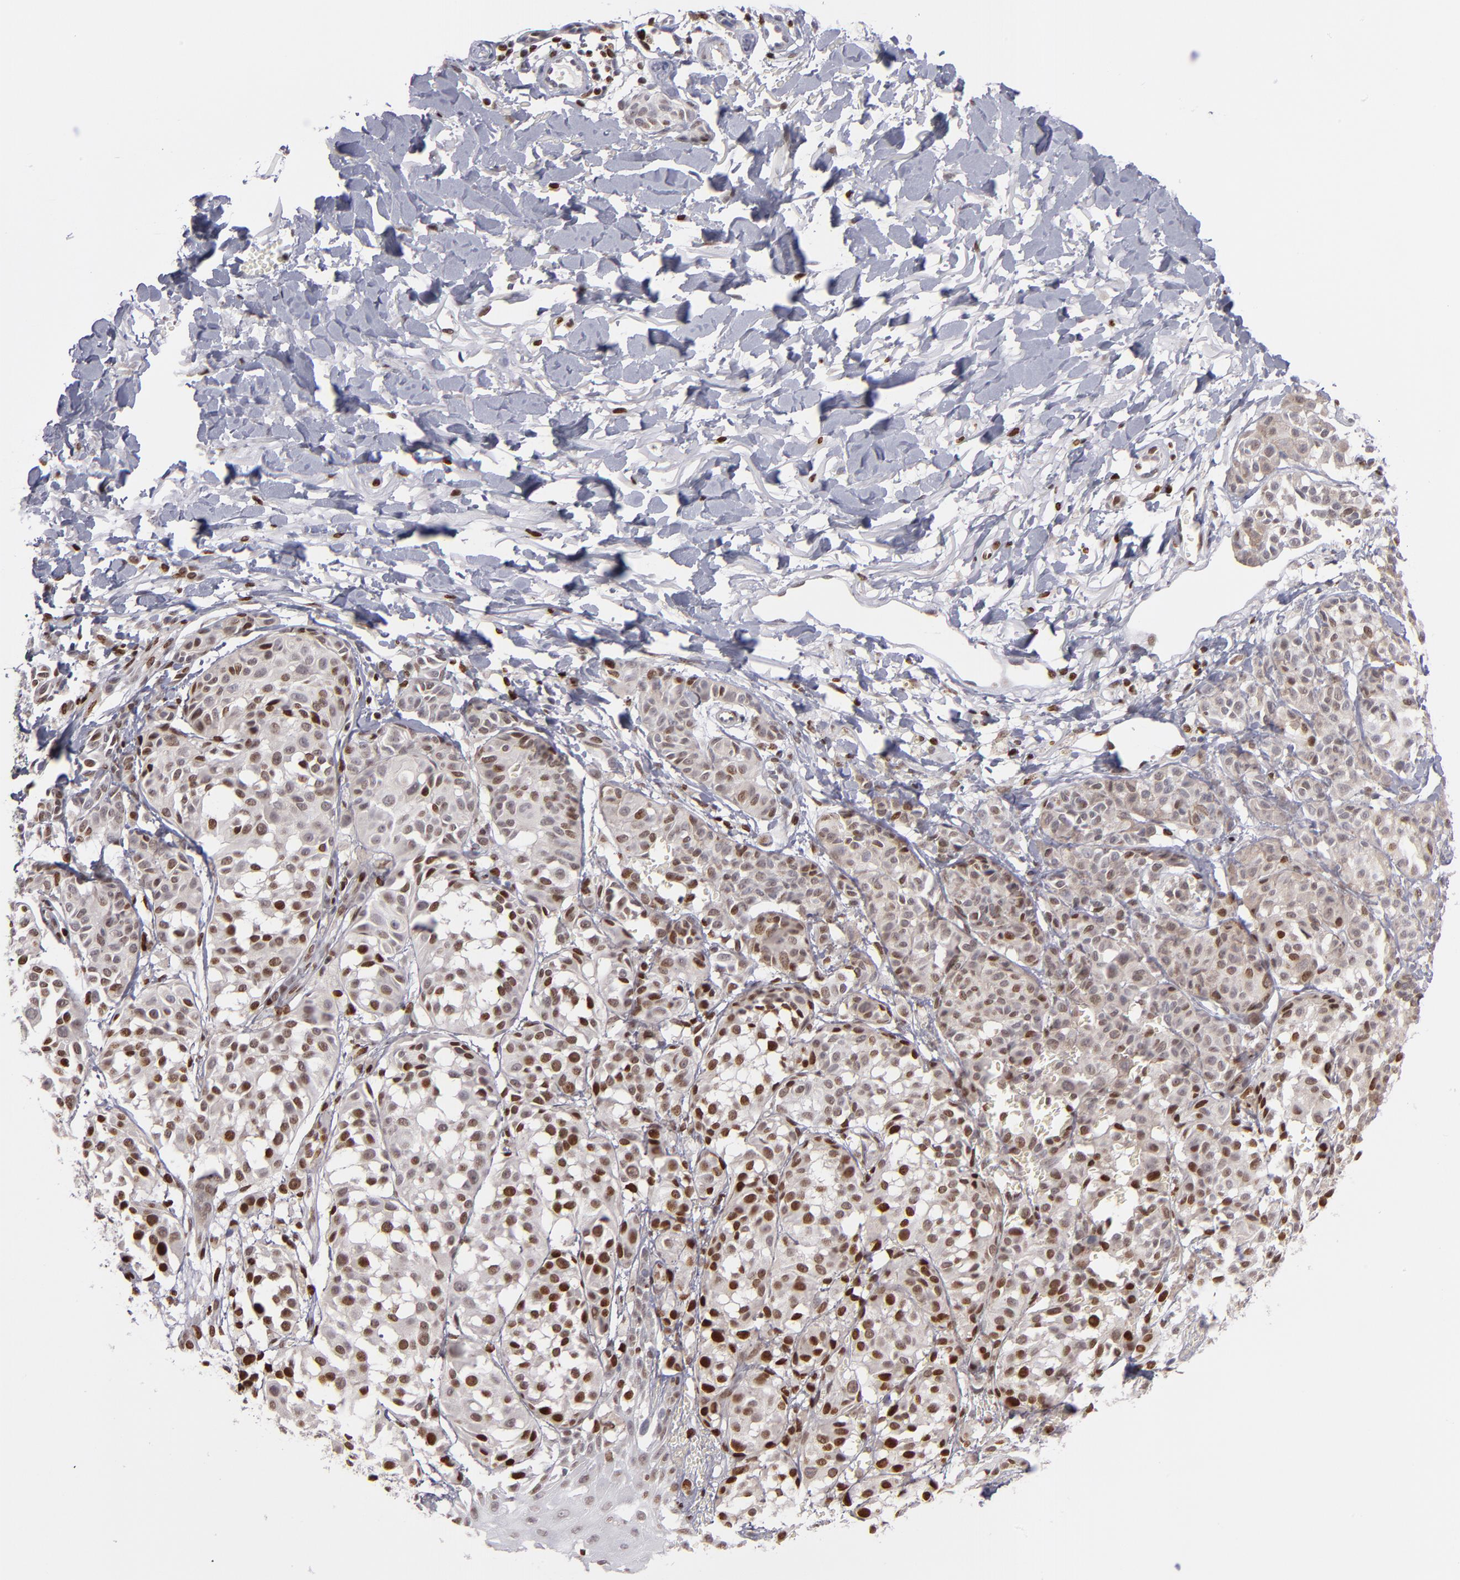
{"staining": {"intensity": "strong", "quantity": ">75%", "location": "nuclear"}, "tissue": "melanoma", "cell_type": "Tumor cells", "image_type": "cancer", "snomed": [{"axis": "morphology", "description": "Malignant melanoma, NOS"}, {"axis": "topography", "description": "Skin"}], "caption": "Immunohistochemical staining of malignant melanoma reveals high levels of strong nuclear positivity in about >75% of tumor cells.", "gene": "POLA1", "patient": {"sex": "male", "age": 76}}